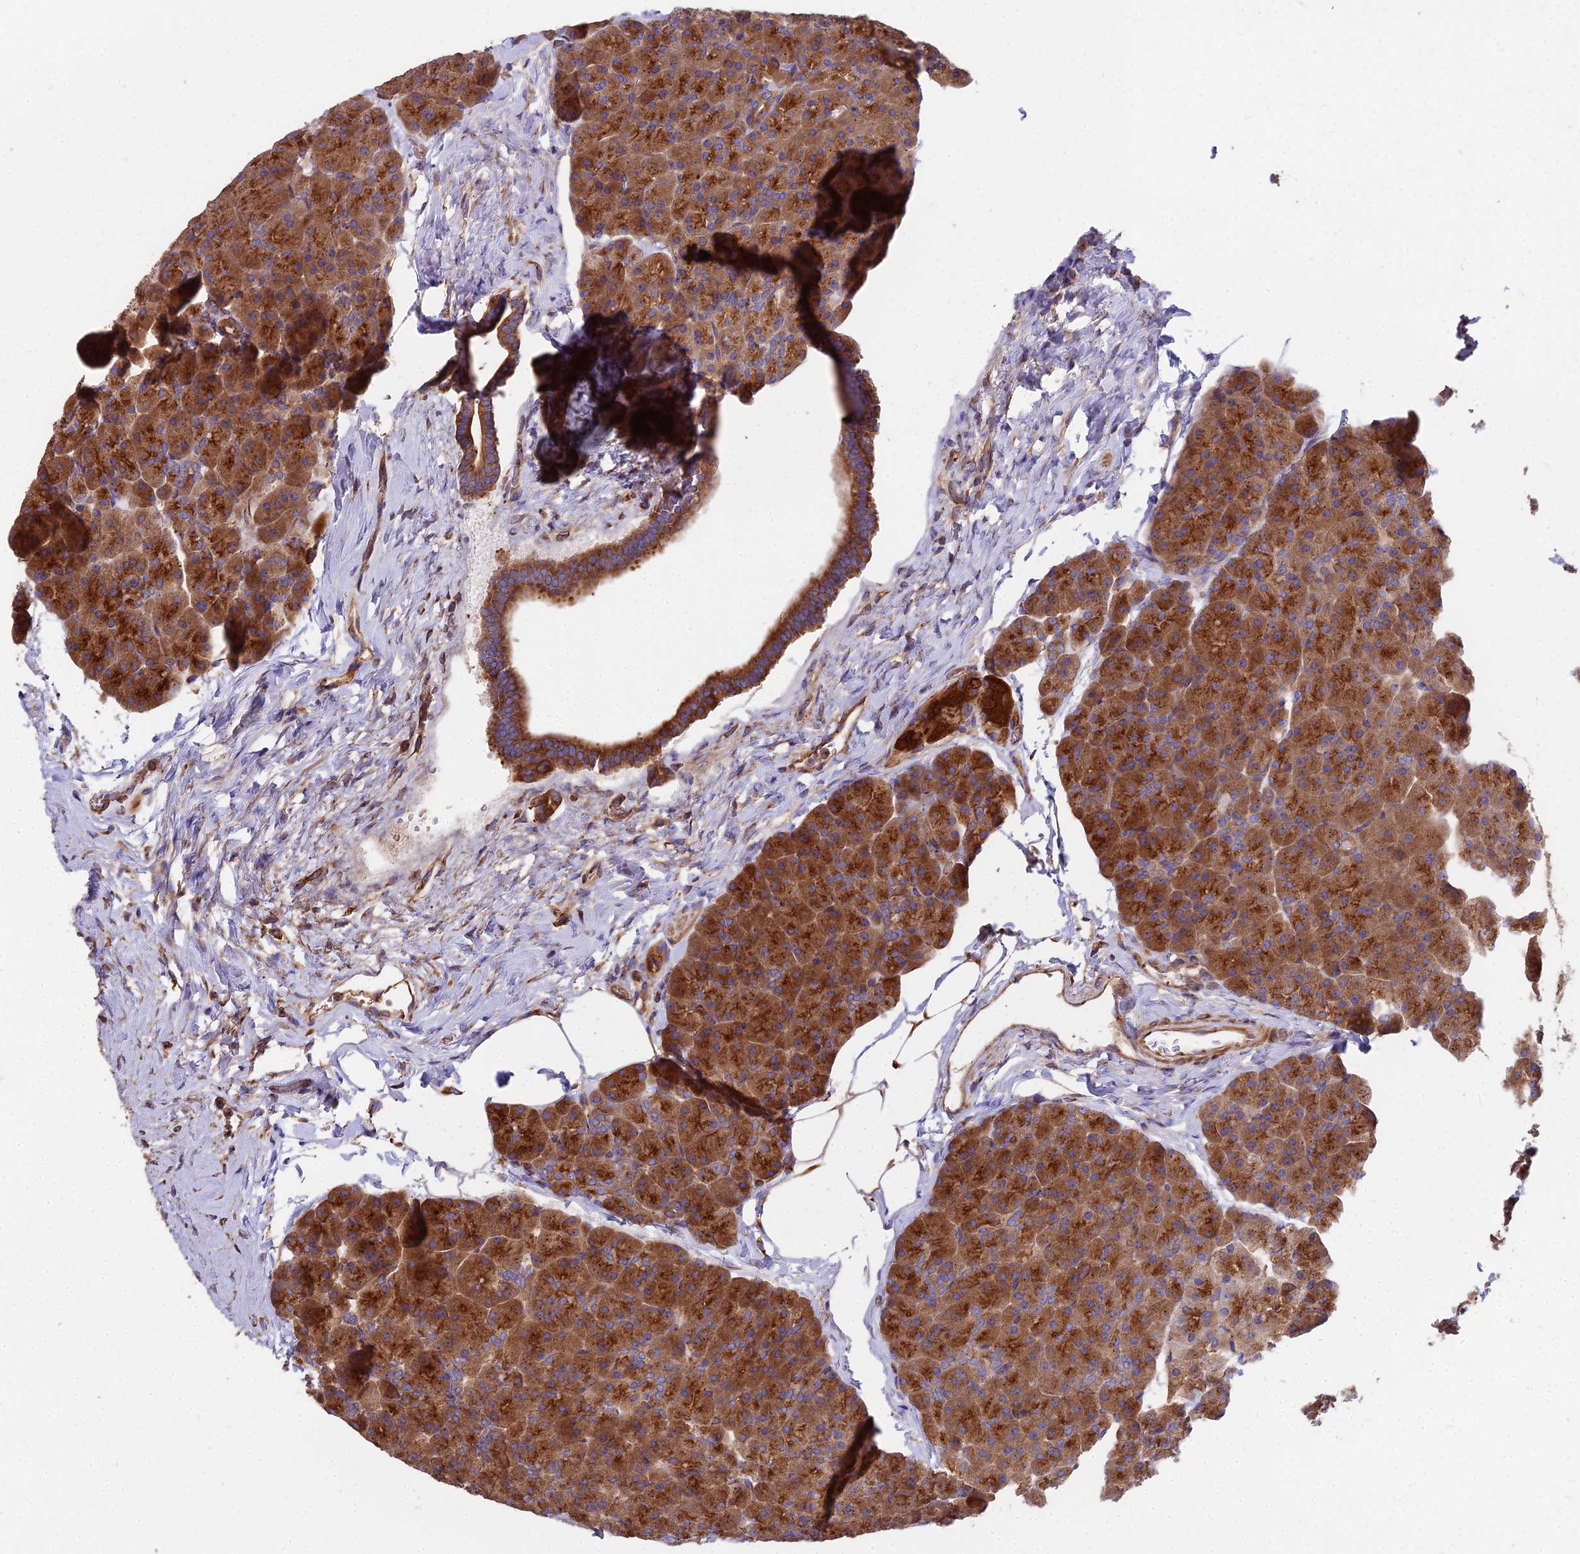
{"staining": {"intensity": "strong", "quantity": ">75%", "location": "cytoplasmic/membranous"}, "tissue": "pancreas", "cell_type": "Exocrine glandular cells", "image_type": "normal", "snomed": [{"axis": "morphology", "description": "Normal tissue, NOS"}, {"axis": "topography", "description": "Pancreas"}], "caption": "Protein staining of unremarkable pancreas shows strong cytoplasmic/membranous expression in about >75% of exocrine glandular cells. The protein of interest is shown in brown color, while the nuclei are stained blue.", "gene": "DCTN3", "patient": {"sex": "male", "age": 36}}